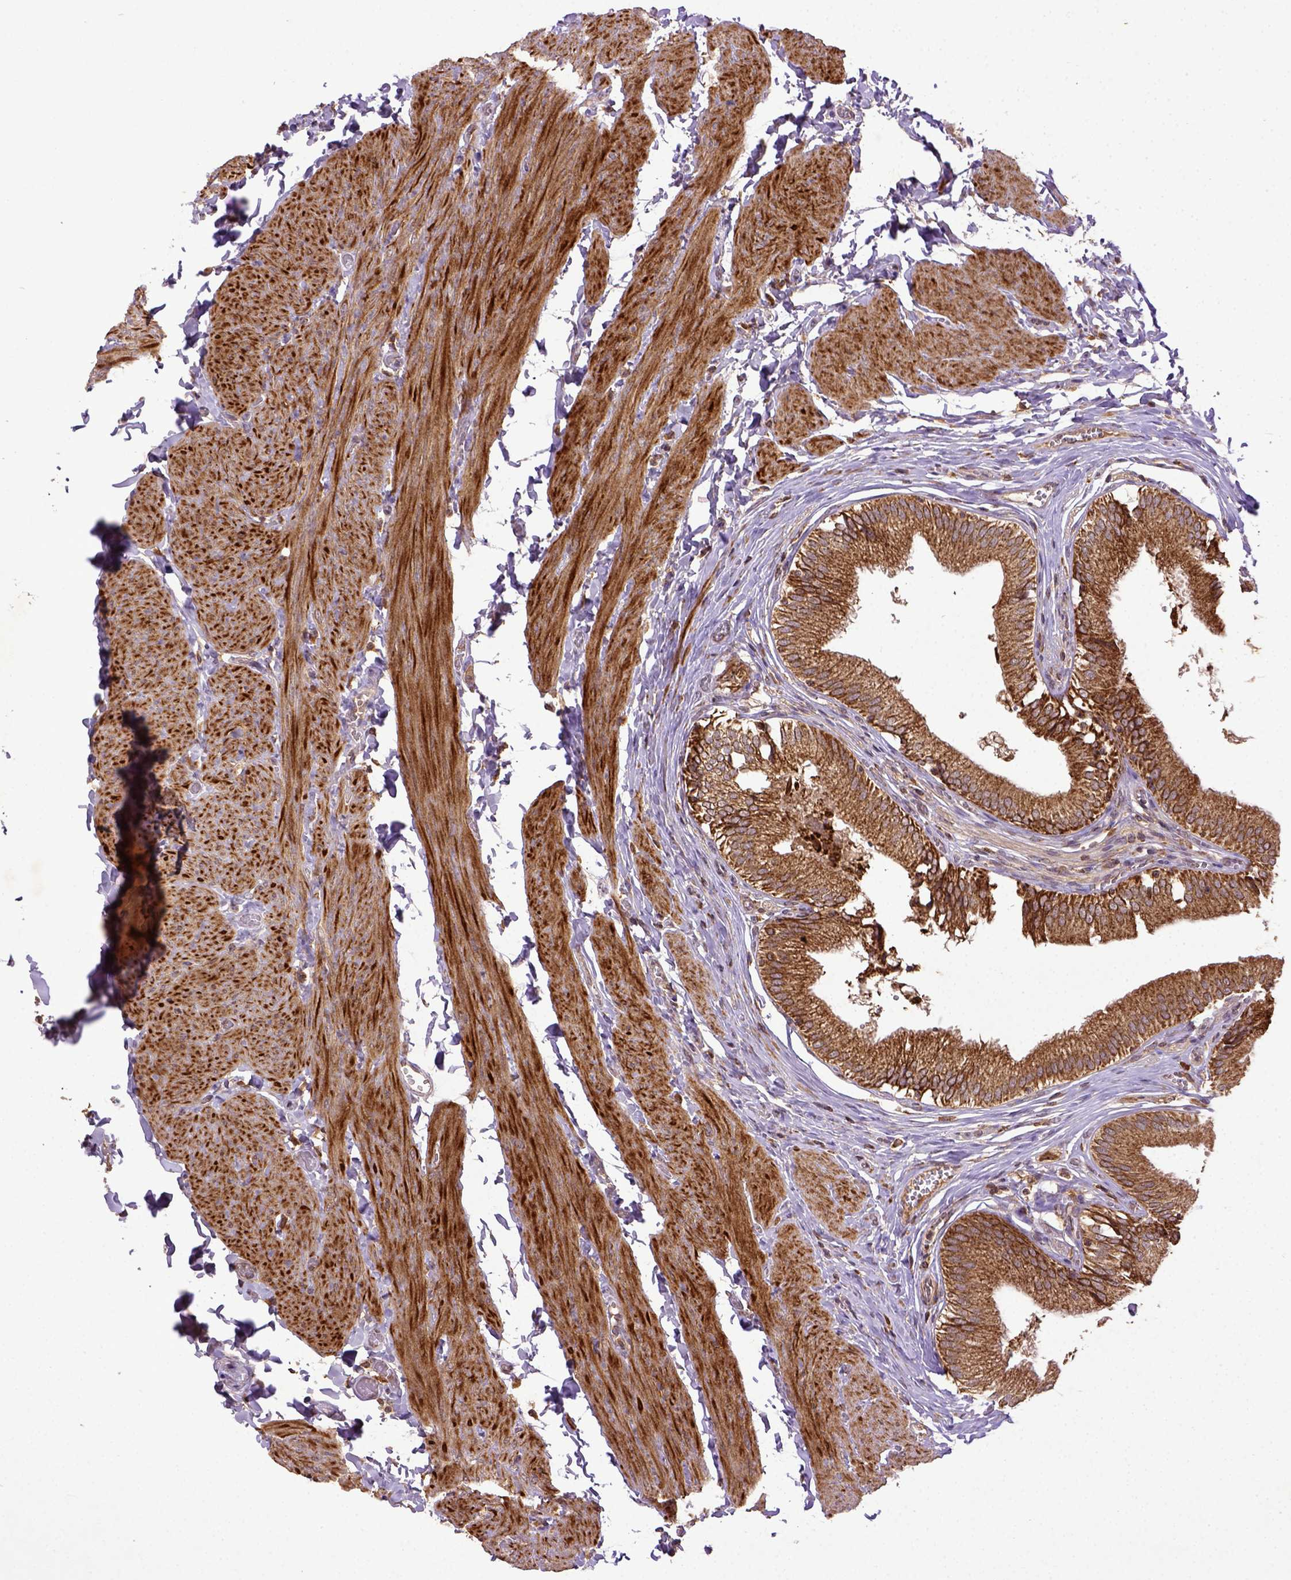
{"staining": {"intensity": "strong", "quantity": ">75%", "location": "cytoplasmic/membranous"}, "tissue": "gallbladder", "cell_type": "Glandular cells", "image_type": "normal", "snomed": [{"axis": "morphology", "description": "Normal tissue, NOS"}, {"axis": "topography", "description": "Gallbladder"}, {"axis": "topography", "description": "Peripheral nerve tissue"}], "caption": "Immunohistochemistry (IHC) (DAB) staining of unremarkable human gallbladder reveals strong cytoplasmic/membranous protein expression in approximately >75% of glandular cells.", "gene": "MT", "patient": {"sex": "male", "age": 17}}